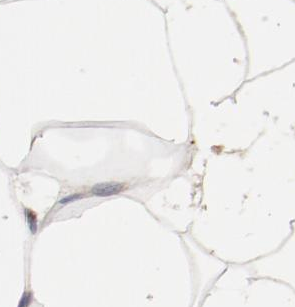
{"staining": {"intensity": "negative", "quantity": "none", "location": "none"}, "tissue": "adipose tissue", "cell_type": "Adipocytes", "image_type": "normal", "snomed": [{"axis": "morphology", "description": "Normal tissue, NOS"}, {"axis": "morphology", "description": "Duct carcinoma"}, {"axis": "topography", "description": "Breast"}, {"axis": "topography", "description": "Adipose tissue"}], "caption": "DAB (3,3'-diaminobenzidine) immunohistochemical staining of unremarkable adipose tissue demonstrates no significant expression in adipocytes. The staining is performed using DAB (3,3'-diaminobenzidine) brown chromogen with nuclei counter-stained in using hematoxylin.", "gene": "CD247", "patient": {"sex": "female", "age": 37}}